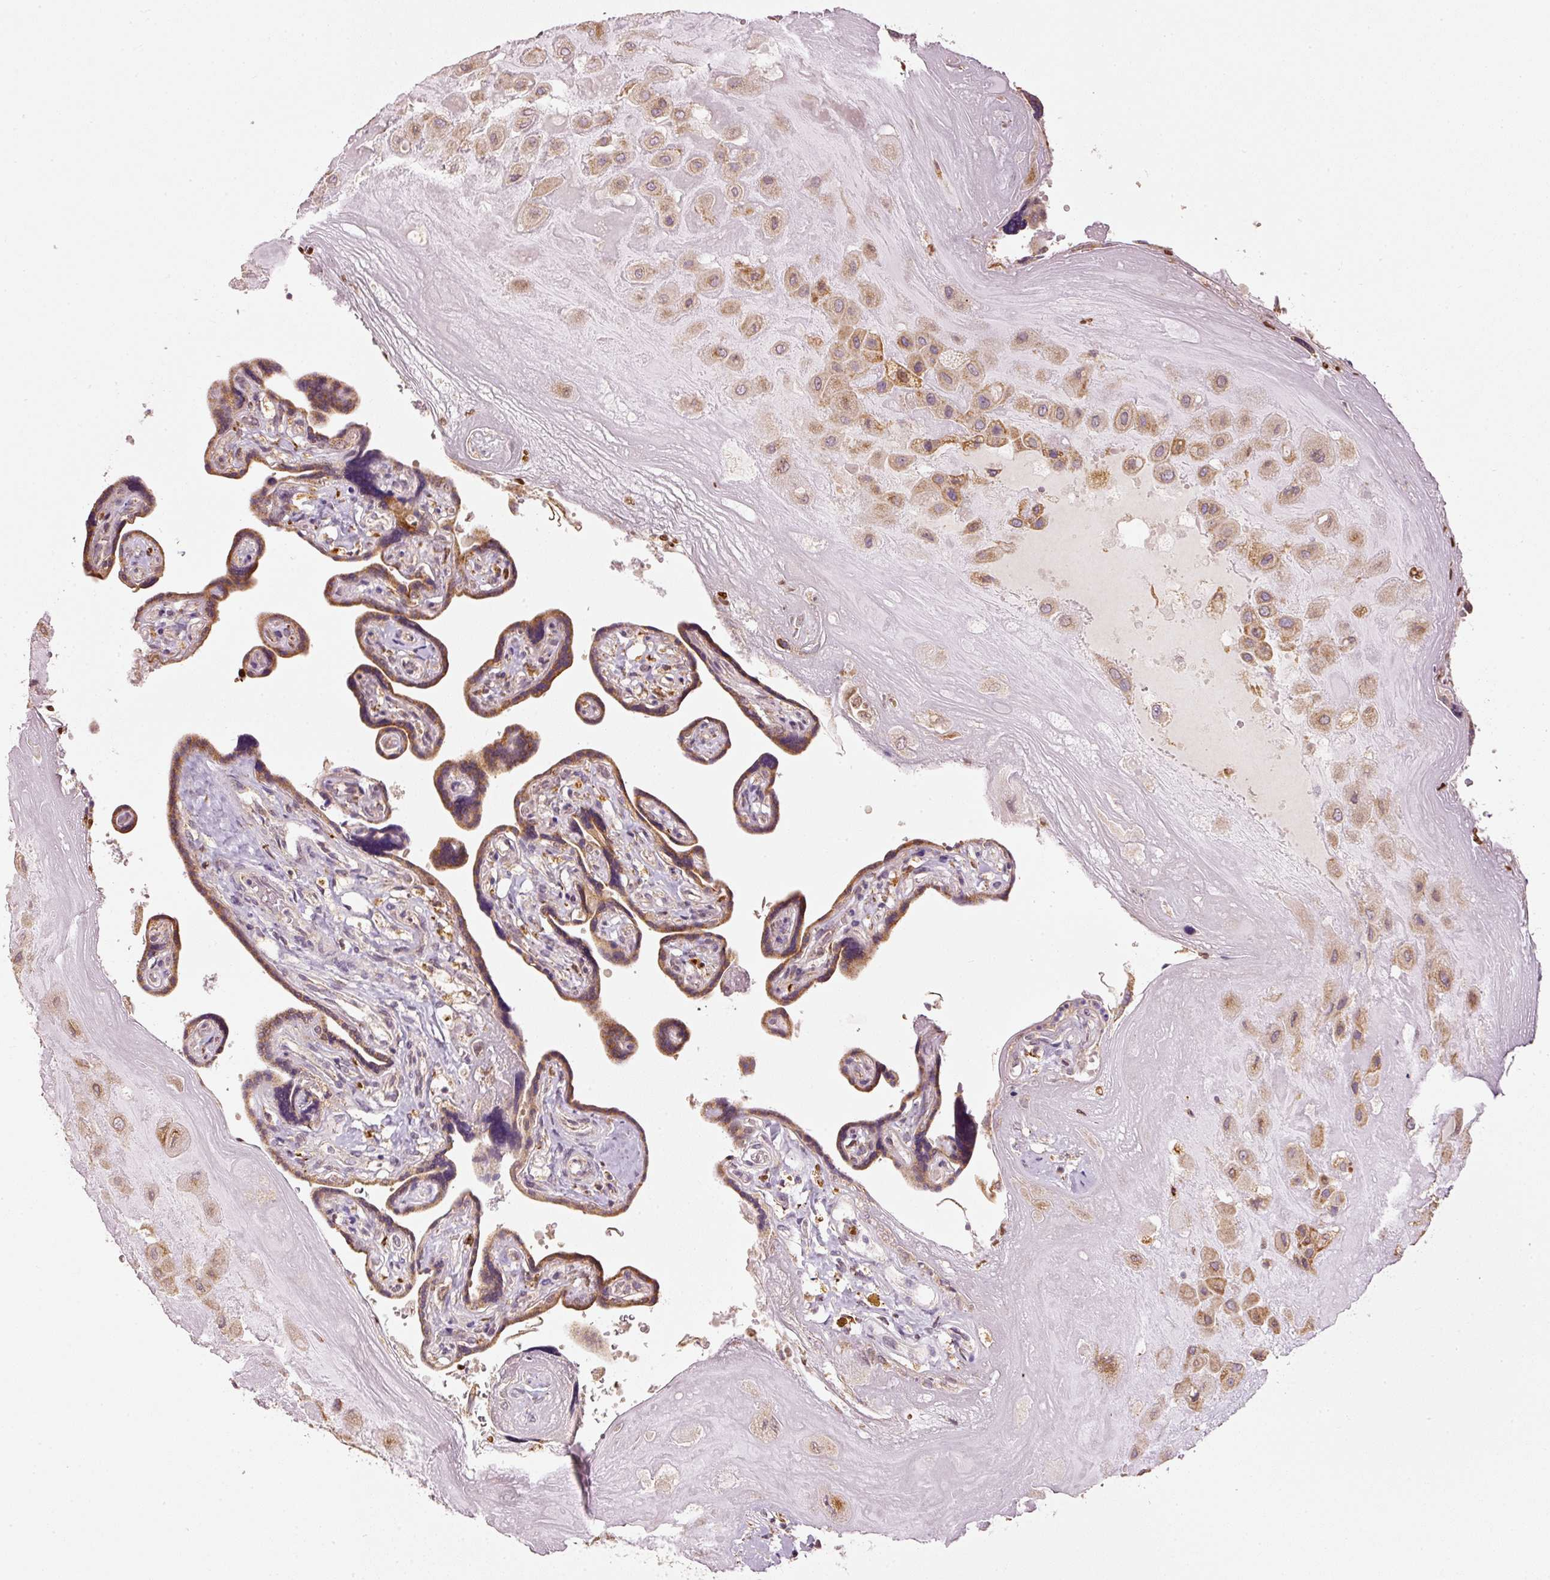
{"staining": {"intensity": "moderate", "quantity": ">75%", "location": "cytoplasmic/membranous"}, "tissue": "placenta", "cell_type": "Decidual cells", "image_type": "normal", "snomed": [{"axis": "morphology", "description": "Normal tissue, NOS"}, {"axis": "topography", "description": "Placenta"}], "caption": "Protein analysis of normal placenta demonstrates moderate cytoplasmic/membranous positivity in approximately >75% of decidual cells.", "gene": "MTHFD1L", "patient": {"sex": "female", "age": 32}}